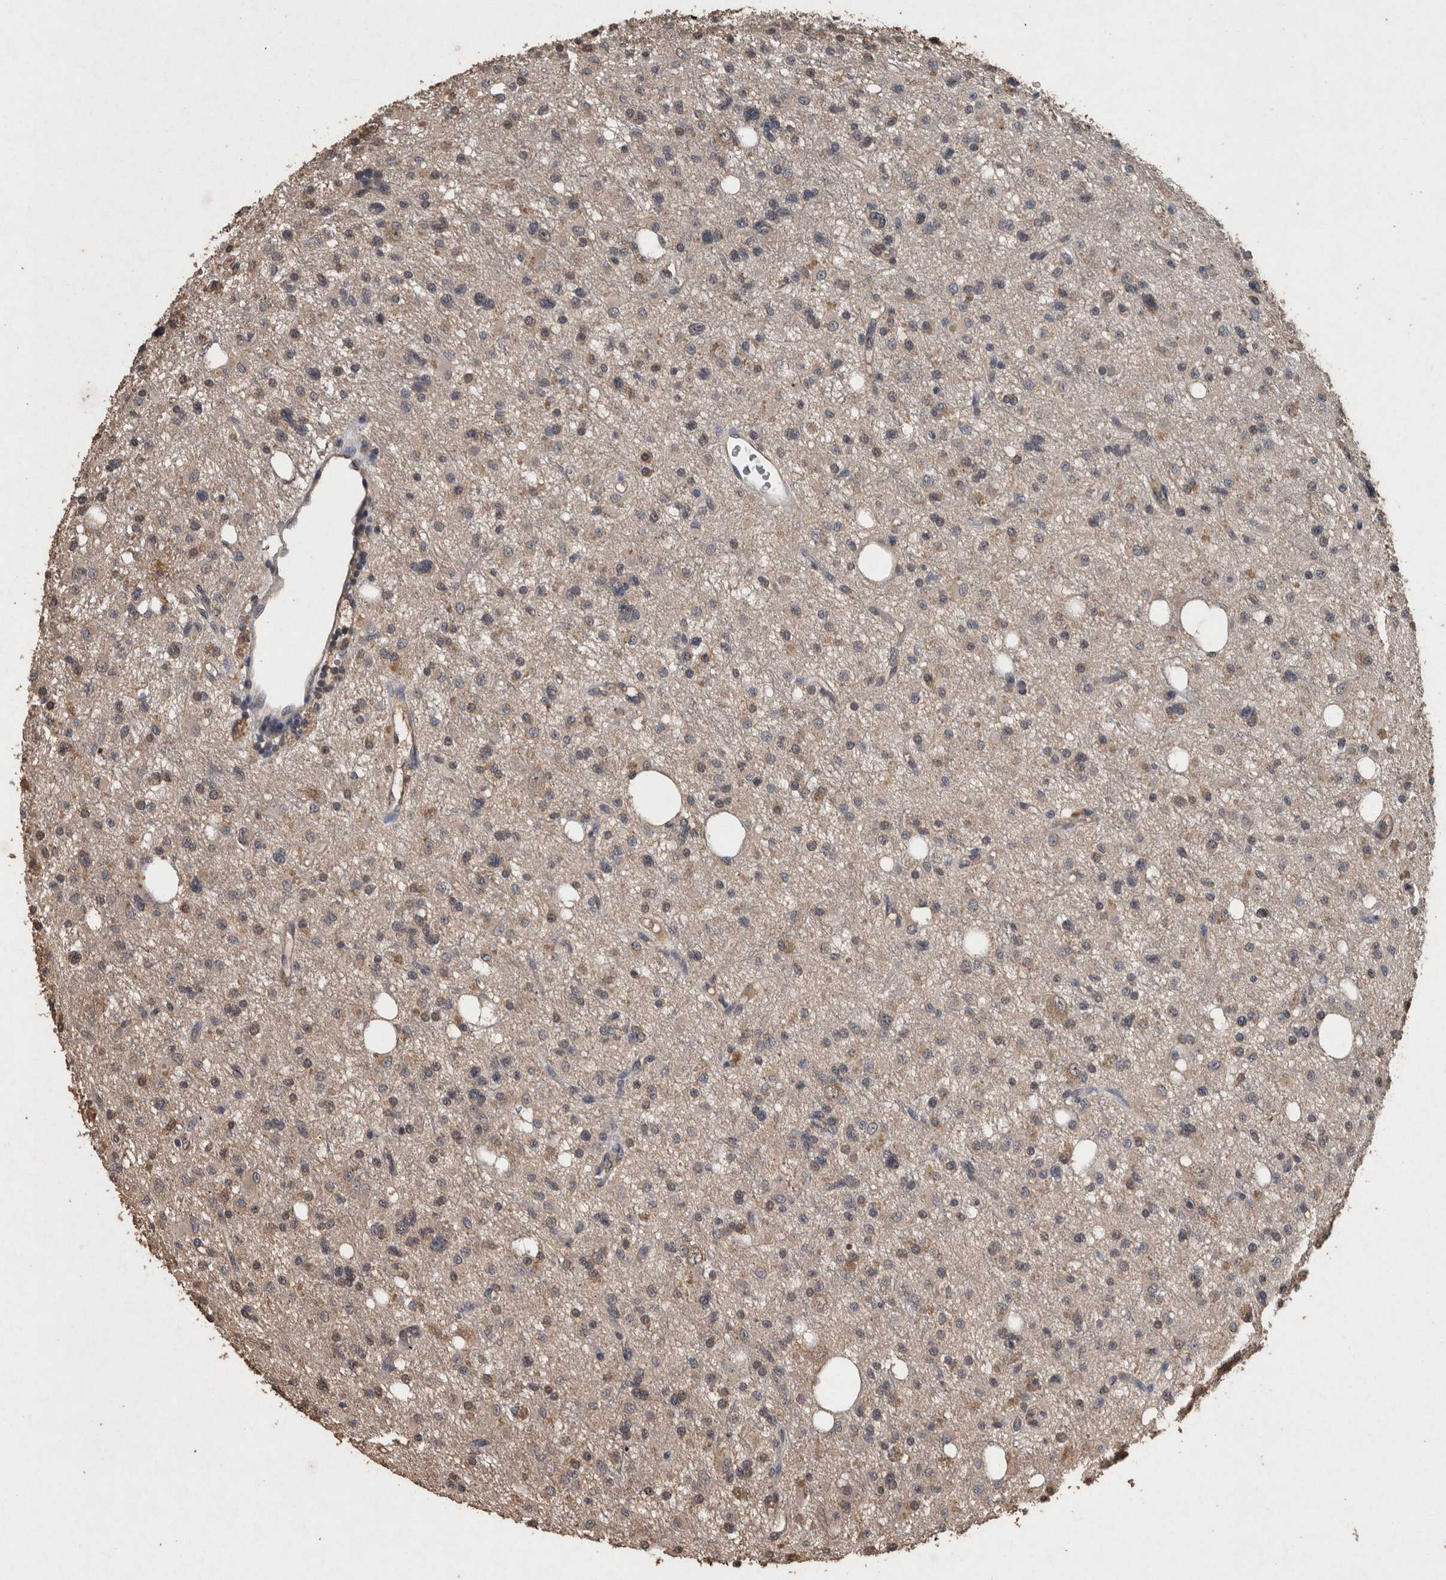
{"staining": {"intensity": "weak", "quantity": "<25%", "location": "cytoplasmic/membranous"}, "tissue": "glioma", "cell_type": "Tumor cells", "image_type": "cancer", "snomed": [{"axis": "morphology", "description": "Glioma, malignant, High grade"}, {"axis": "topography", "description": "Brain"}], "caption": "DAB (3,3'-diaminobenzidine) immunohistochemical staining of human malignant glioma (high-grade) shows no significant expression in tumor cells.", "gene": "FGFRL1", "patient": {"sex": "female", "age": 62}}